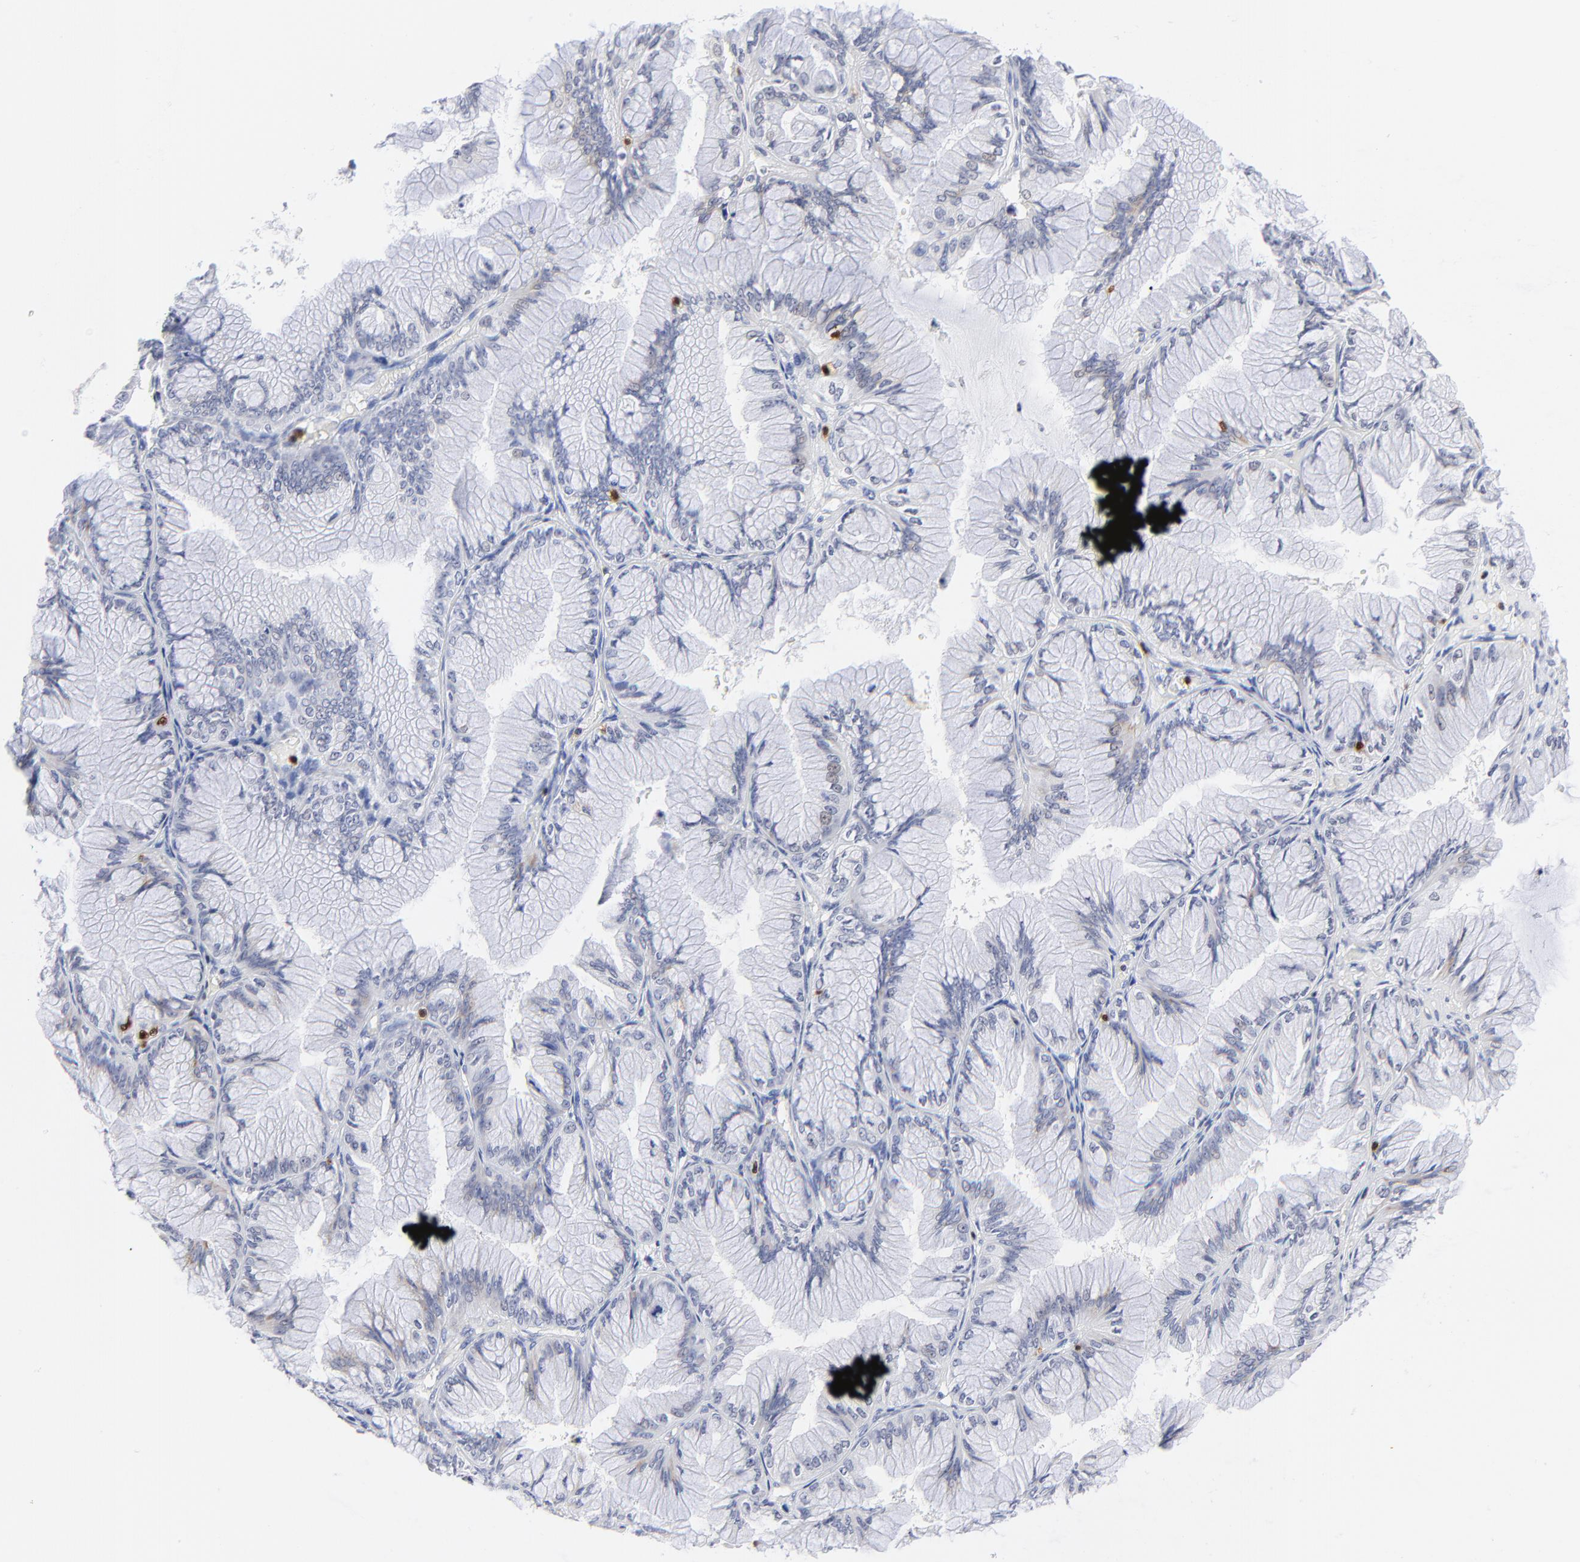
{"staining": {"intensity": "weak", "quantity": "25%-75%", "location": "cytoplasmic/membranous"}, "tissue": "ovarian cancer", "cell_type": "Tumor cells", "image_type": "cancer", "snomed": [{"axis": "morphology", "description": "Cystadenocarcinoma, mucinous, NOS"}, {"axis": "topography", "description": "Ovary"}], "caption": "Immunohistochemical staining of human ovarian cancer (mucinous cystadenocarcinoma) displays low levels of weak cytoplasmic/membranous protein expression in about 25%-75% of tumor cells. (brown staining indicates protein expression, while blue staining denotes nuclei).", "gene": "ZAP70", "patient": {"sex": "female", "age": 63}}